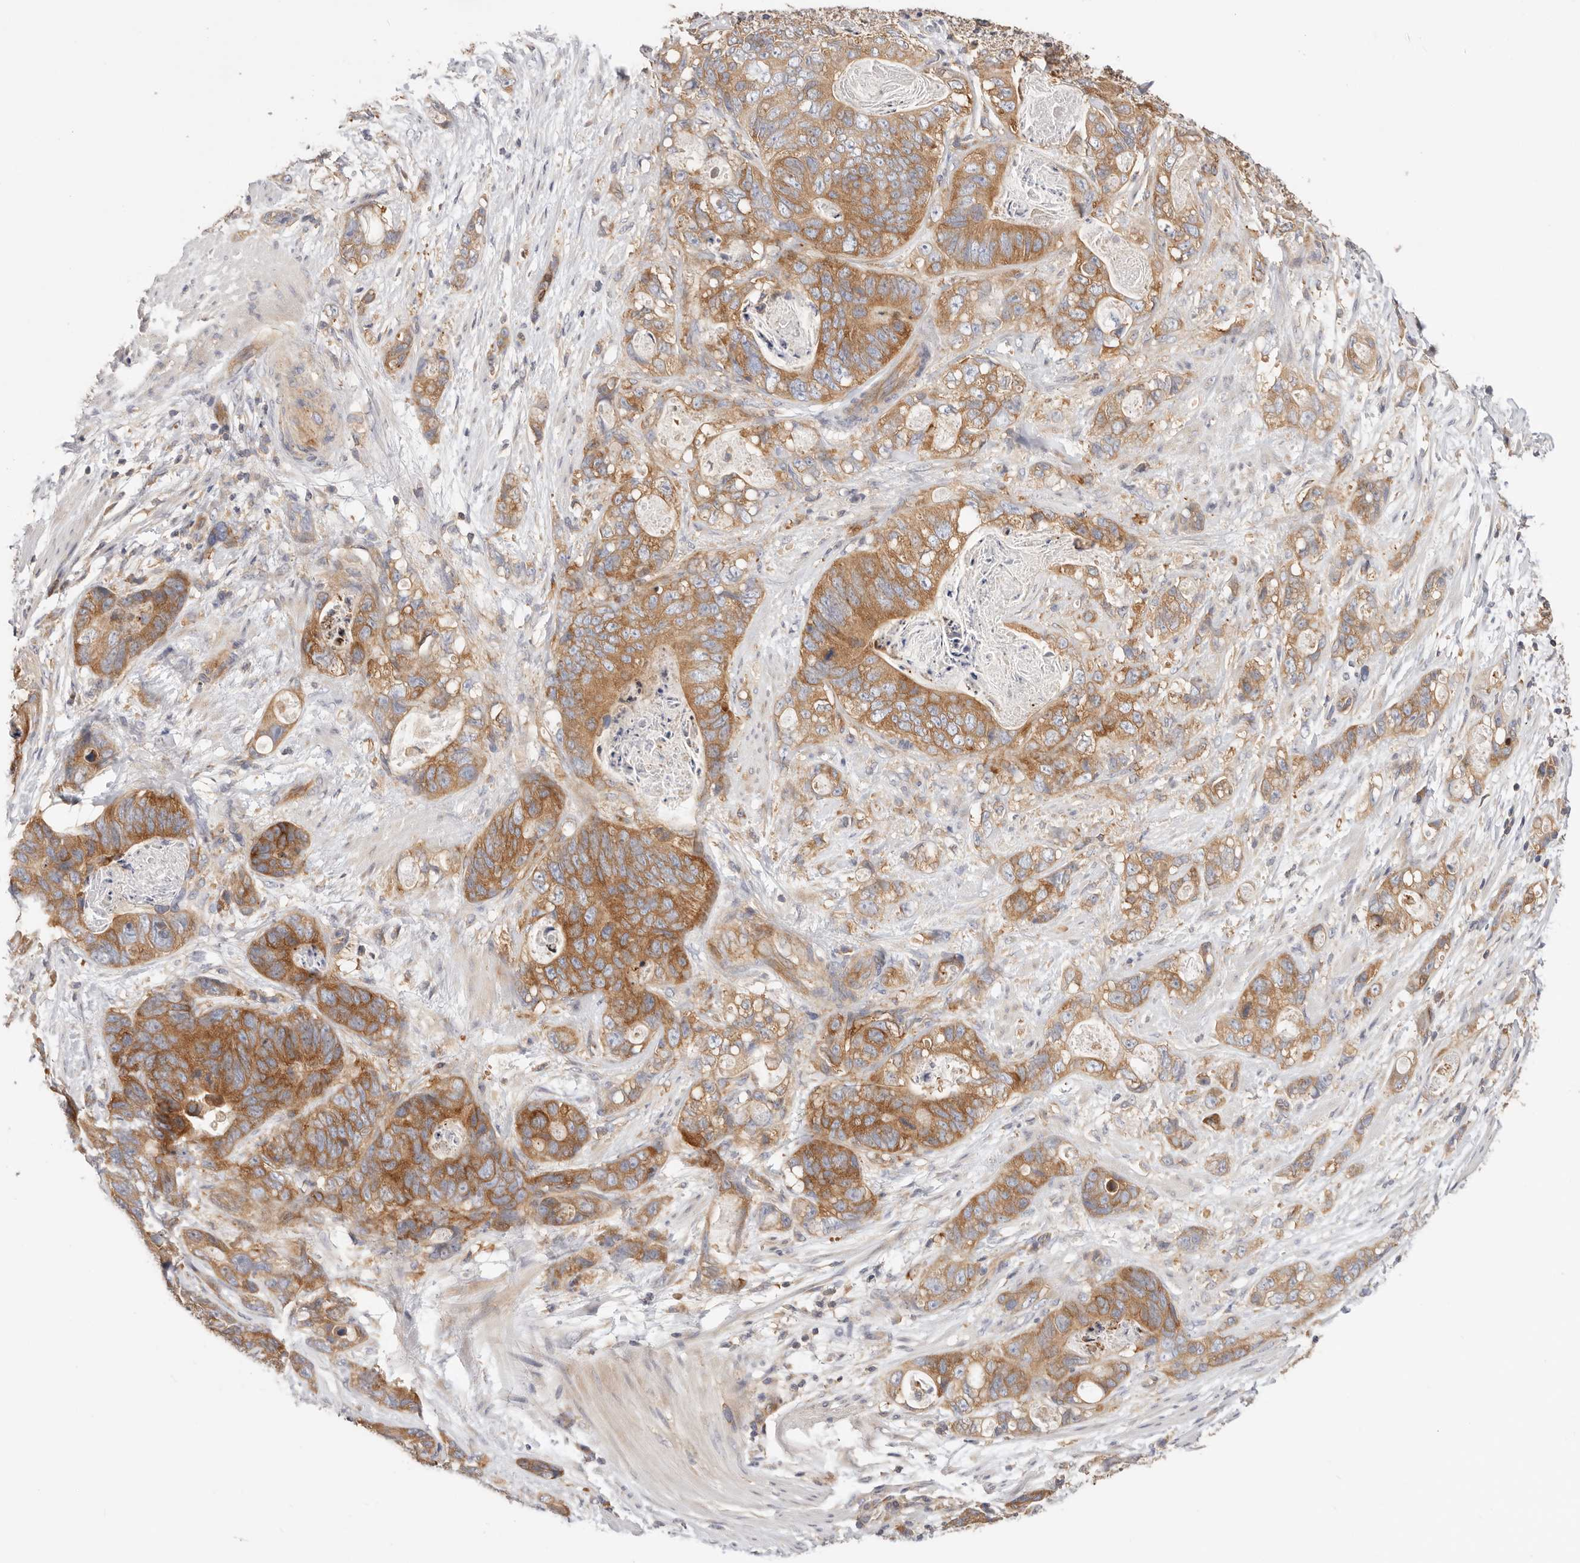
{"staining": {"intensity": "strong", "quantity": ">75%", "location": "cytoplasmic/membranous"}, "tissue": "stomach cancer", "cell_type": "Tumor cells", "image_type": "cancer", "snomed": [{"axis": "morphology", "description": "Normal tissue, NOS"}, {"axis": "morphology", "description": "Adenocarcinoma, NOS"}, {"axis": "topography", "description": "Stomach"}], "caption": "A photomicrograph of stomach adenocarcinoma stained for a protein demonstrates strong cytoplasmic/membranous brown staining in tumor cells.", "gene": "KCMF1", "patient": {"sex": "female", "age": 89}}